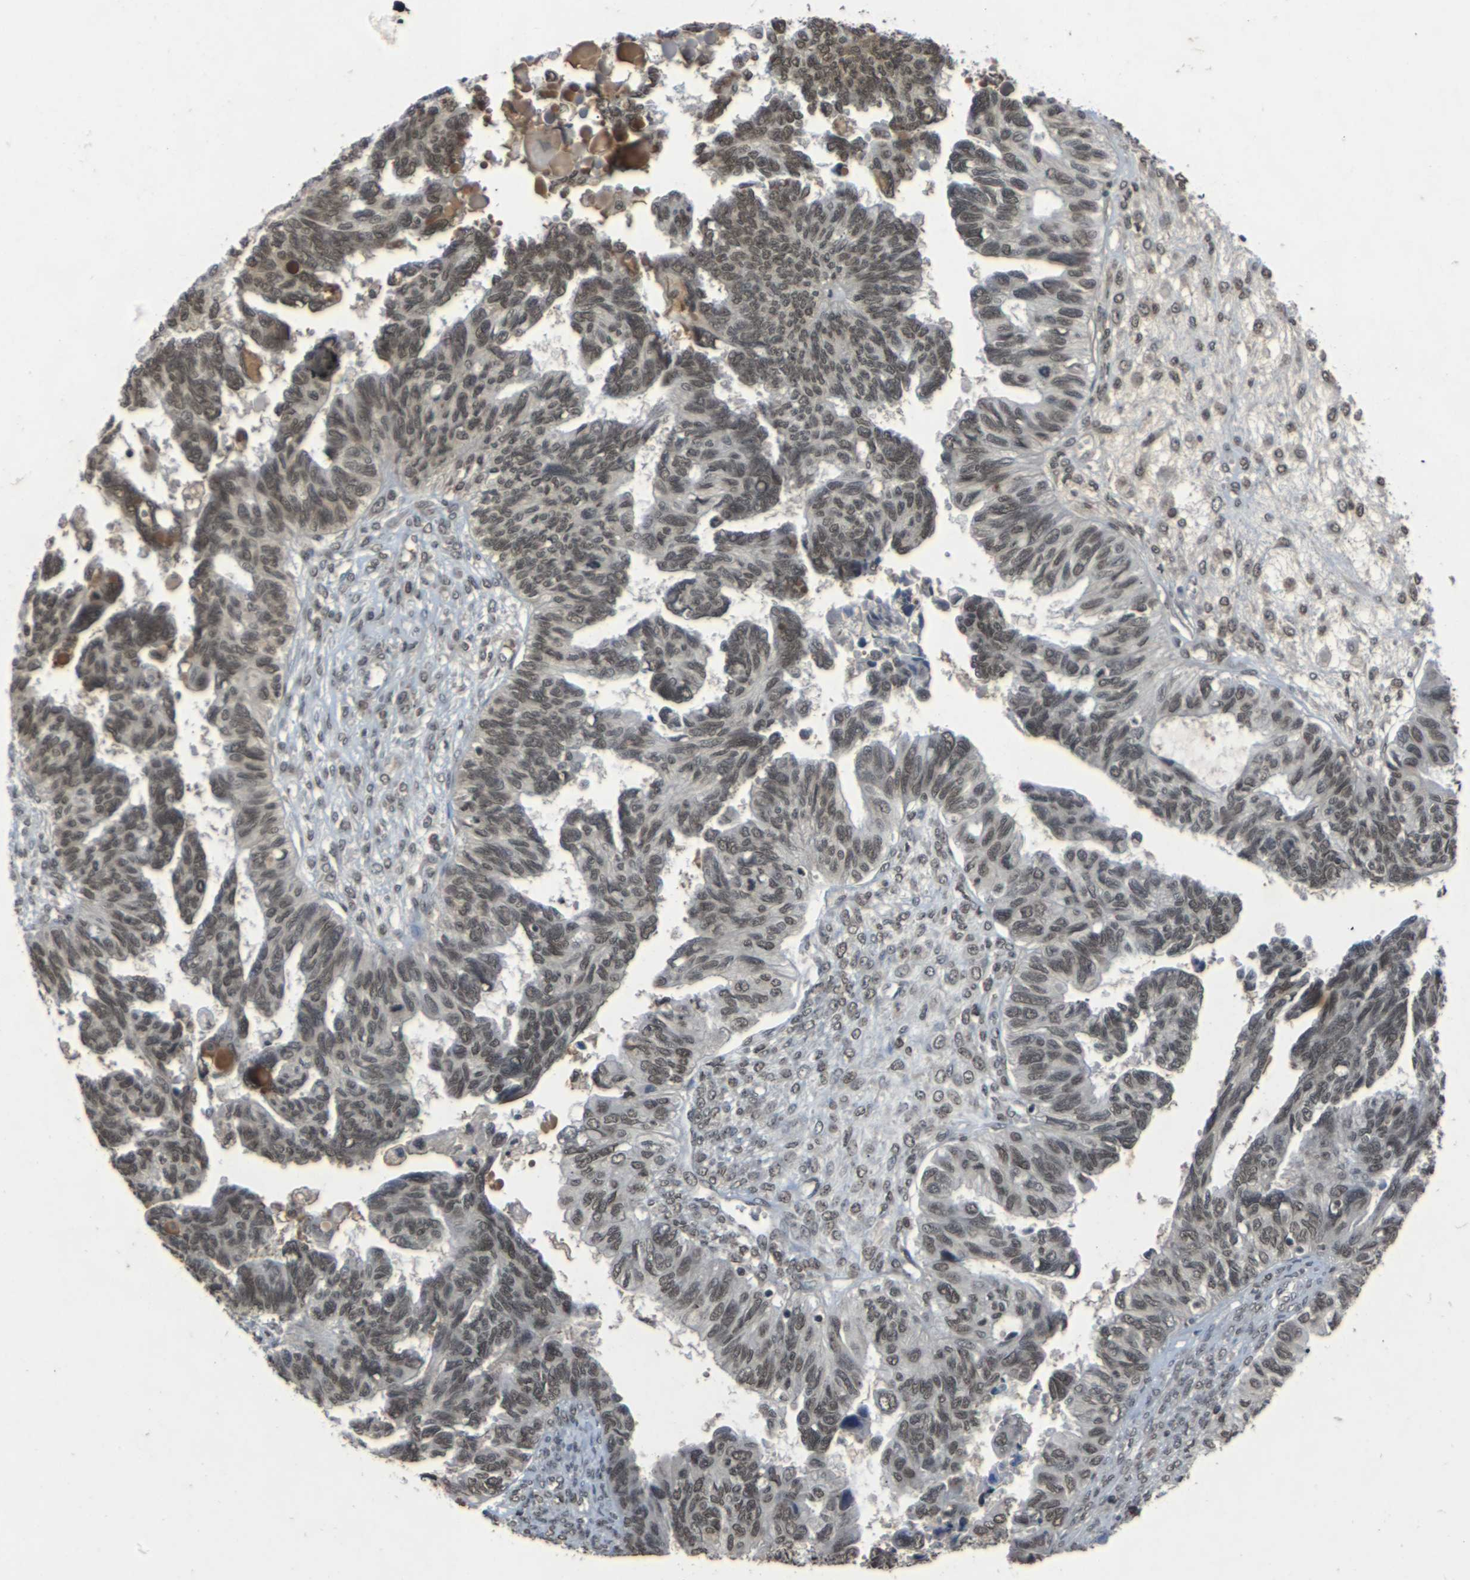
{"staining": {"intensity": "moderate", "quantity": ">75%", "location": "nuclear"}, "tissue": "ovarian cancer", "cell_type": "Tumor cells", "image_type": "cancer", "snomed": [{"axis": "morphology", "description": "Cystadenocarcinoma, serous, NOS"}, {"axis": "topography", "description": "Ovary"}], "caption": "Tumor cells reveal medium levels of moderate nuclear positivity in approximately >75% of cells in human serous cystadenocarcinoma (ovarian).", "gene": "NELFA", "patient": {"sex": "female", "age": 79}}